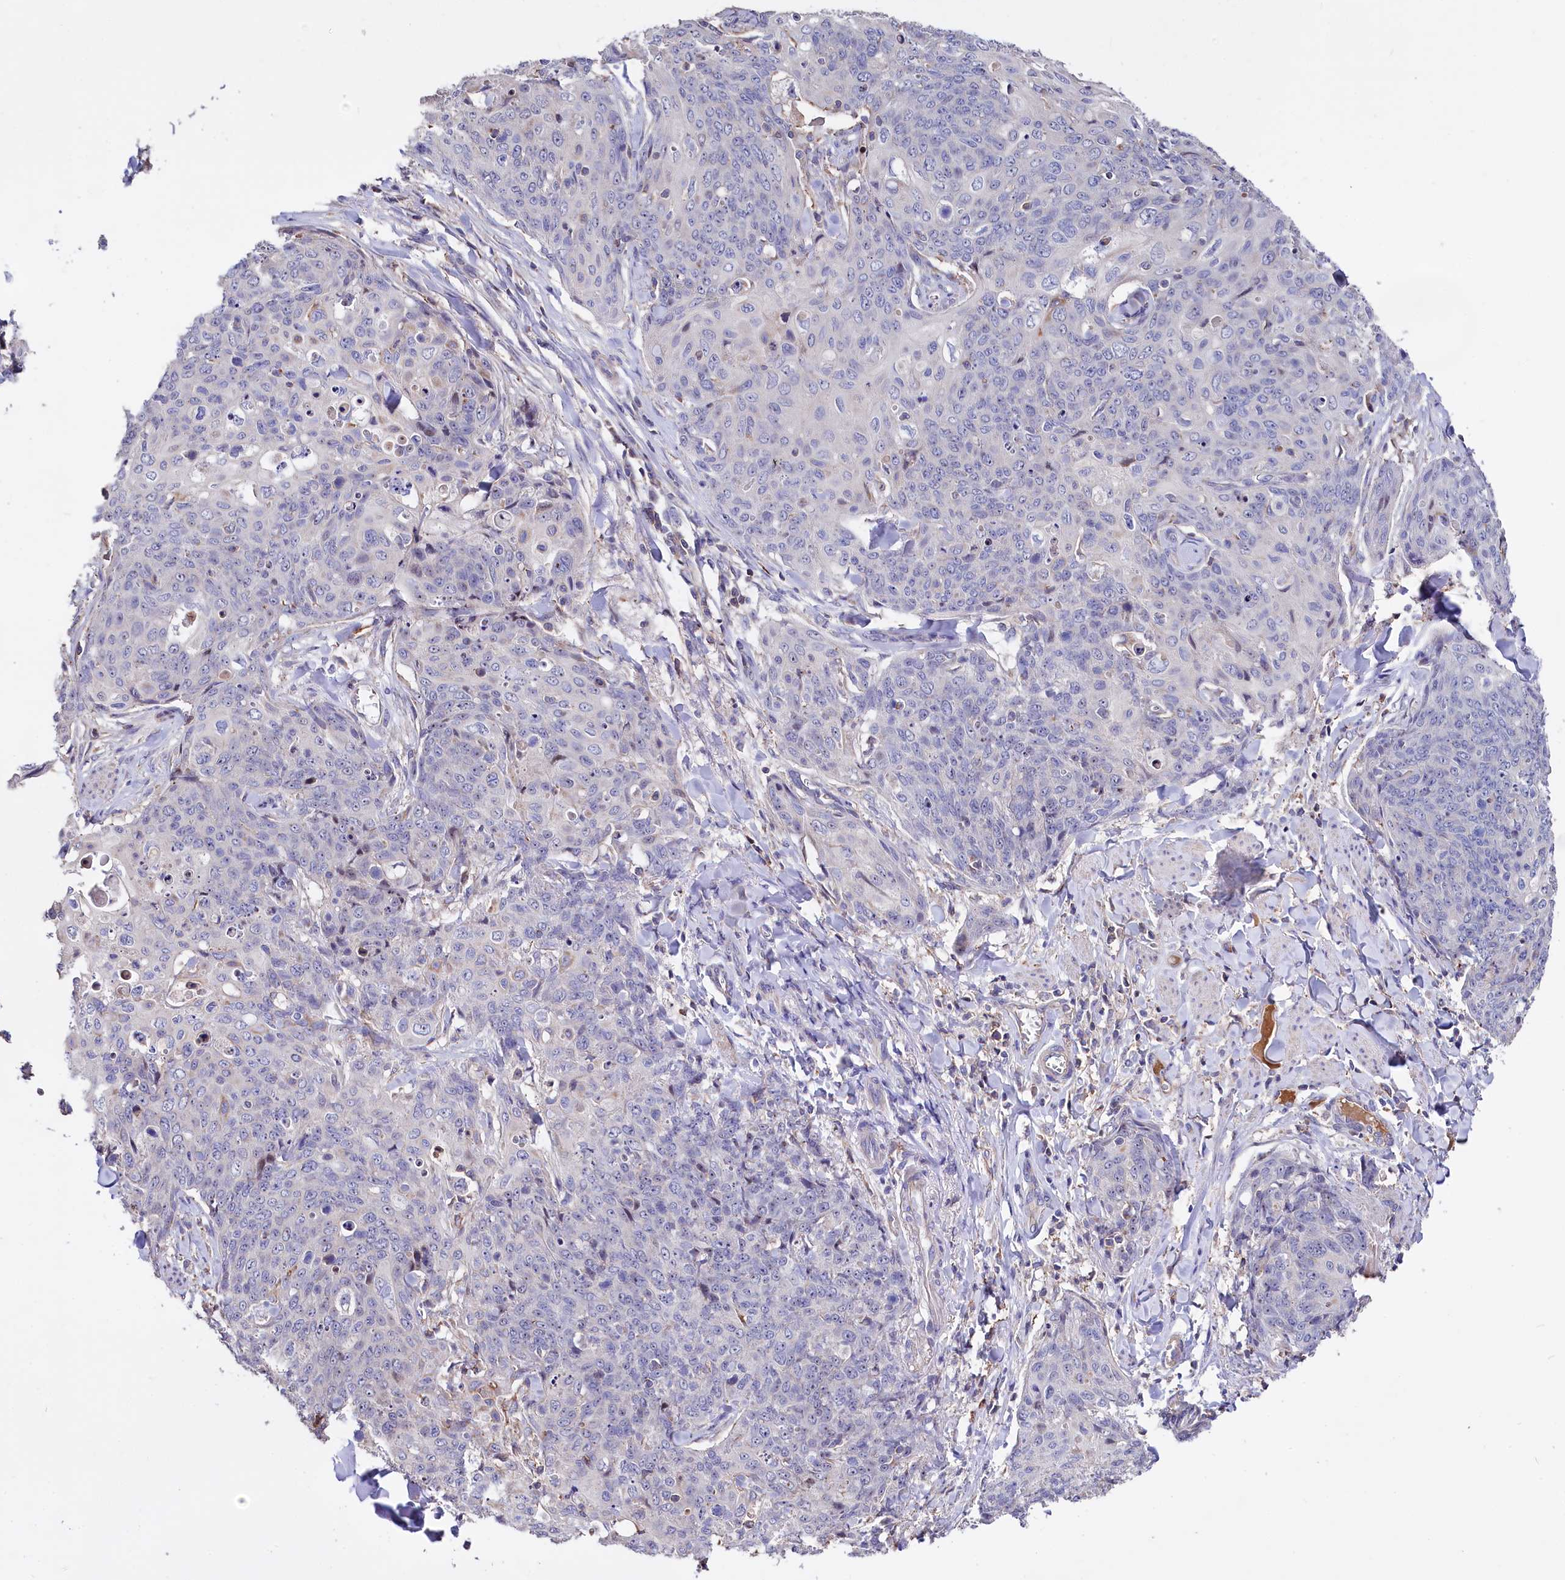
{"staining": {"intensity": "negative", "quantity": "none", "location": "none"}, "tissue": "skin cancer", "cell_type": "Tumor cells", "image_type": "cancer", "snomed": [{"axis": "morphology", "description": "Squamous cell carcinoma, NOS"}, {"axis": "topography", "description": "Skin"}, {"axis": "topography", "description": "Vulva"}], "caption": "Tumor cells show no significant expression in skin cancer.", "gene": "RPUSD3", "patient": {"sex": "female", "age": 85}}